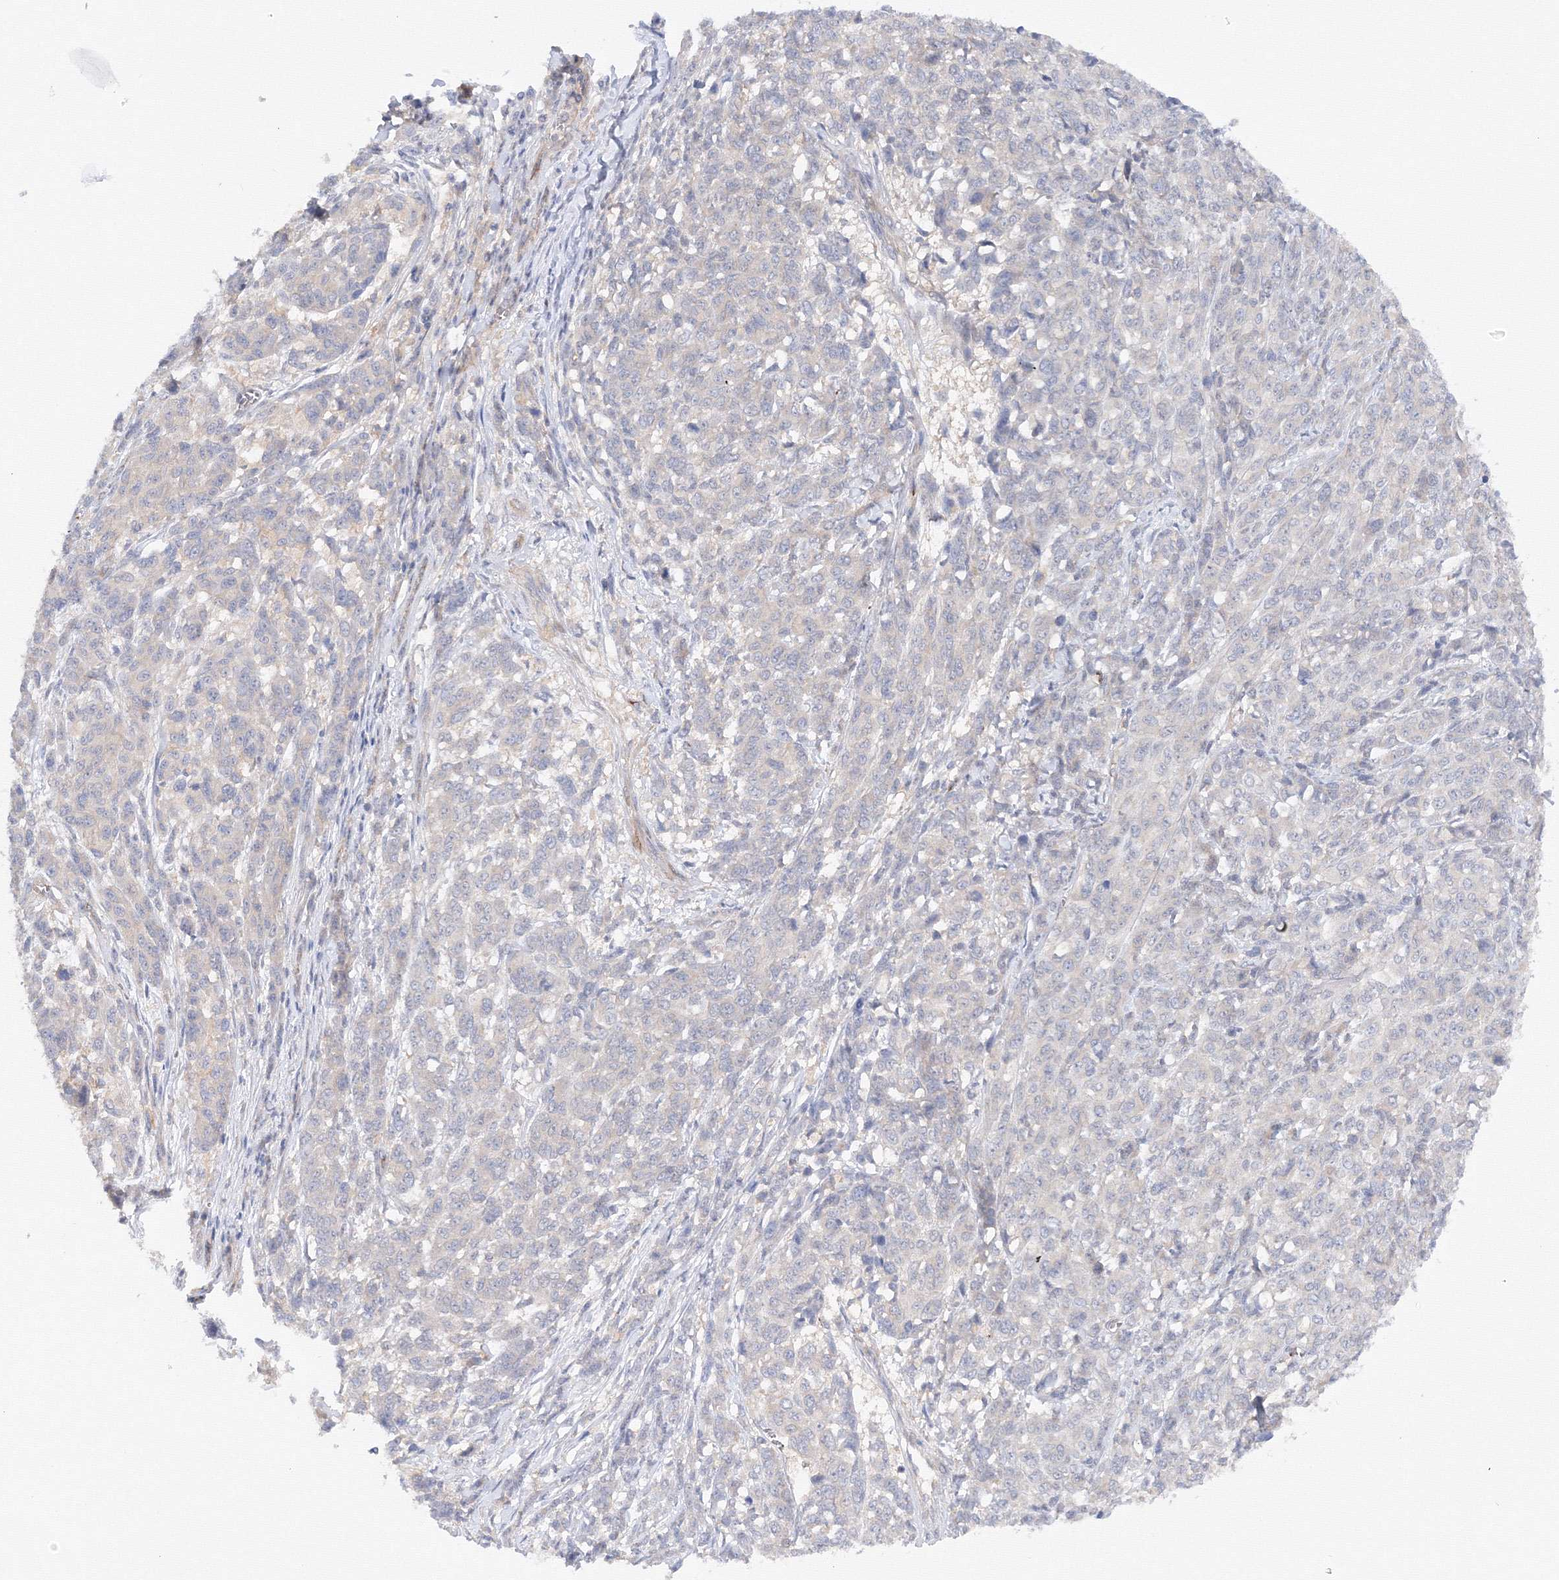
{"staining": {"intensity": "negative", "quantity": "none", "location": "none"}, "tissue": "melanoma", "cell_type": "Tumor cells", "image_type": "cancer", "snomed": [{"axis": "morphology", "description": "Malignant melanoma, NOS"}, {"axis": "topography", "description": "Skin"}], "caption": "DAB immunohistochemical staining of human malignant melanoma reveals no significant positivity in tumor cells.", "gene": "DIS3L2", "patient": {"sex": "male", "age": 49}}